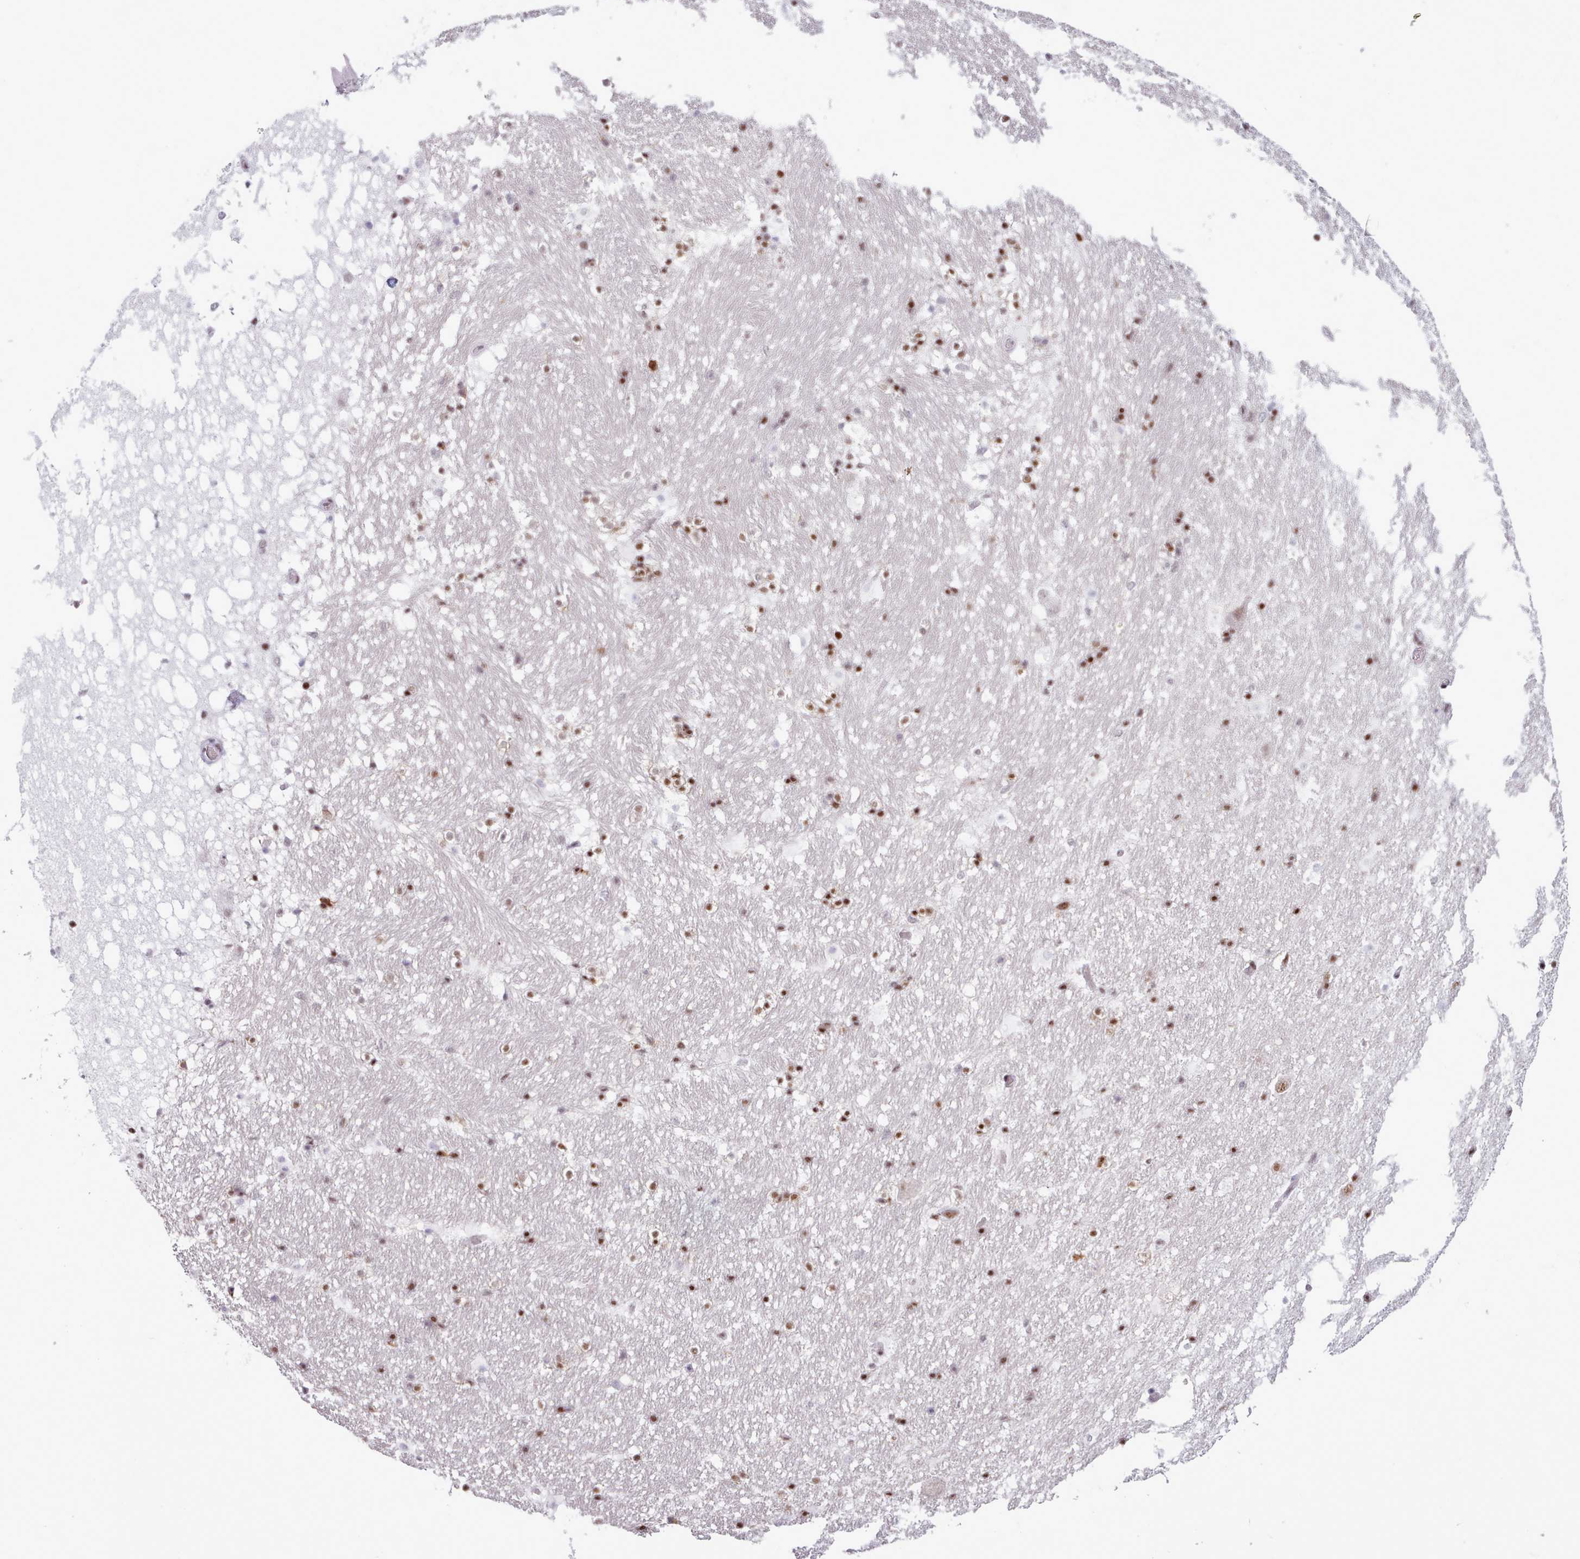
{"staining": {"intensity": "moderate", "quantity": "25%-75%", "location": "nuclear"}, "tissue": "hippocampus", "cell_type": "Glial cells", "image_type": "normal", "snomed": [{"axis": "morphology", "description": "Normal tissue, NOS"}, {"axis": "topography", "description": "Hippocampus"}], "caption": "Protein staining displays moderate nuclear expression in about 25%-75% of glial cells in benign hippocampus. (Brightfield microscopy of DAB IHC at high magnification).", "gene": "SRSF4", "patient": {"sex": "male", "age": 37}}